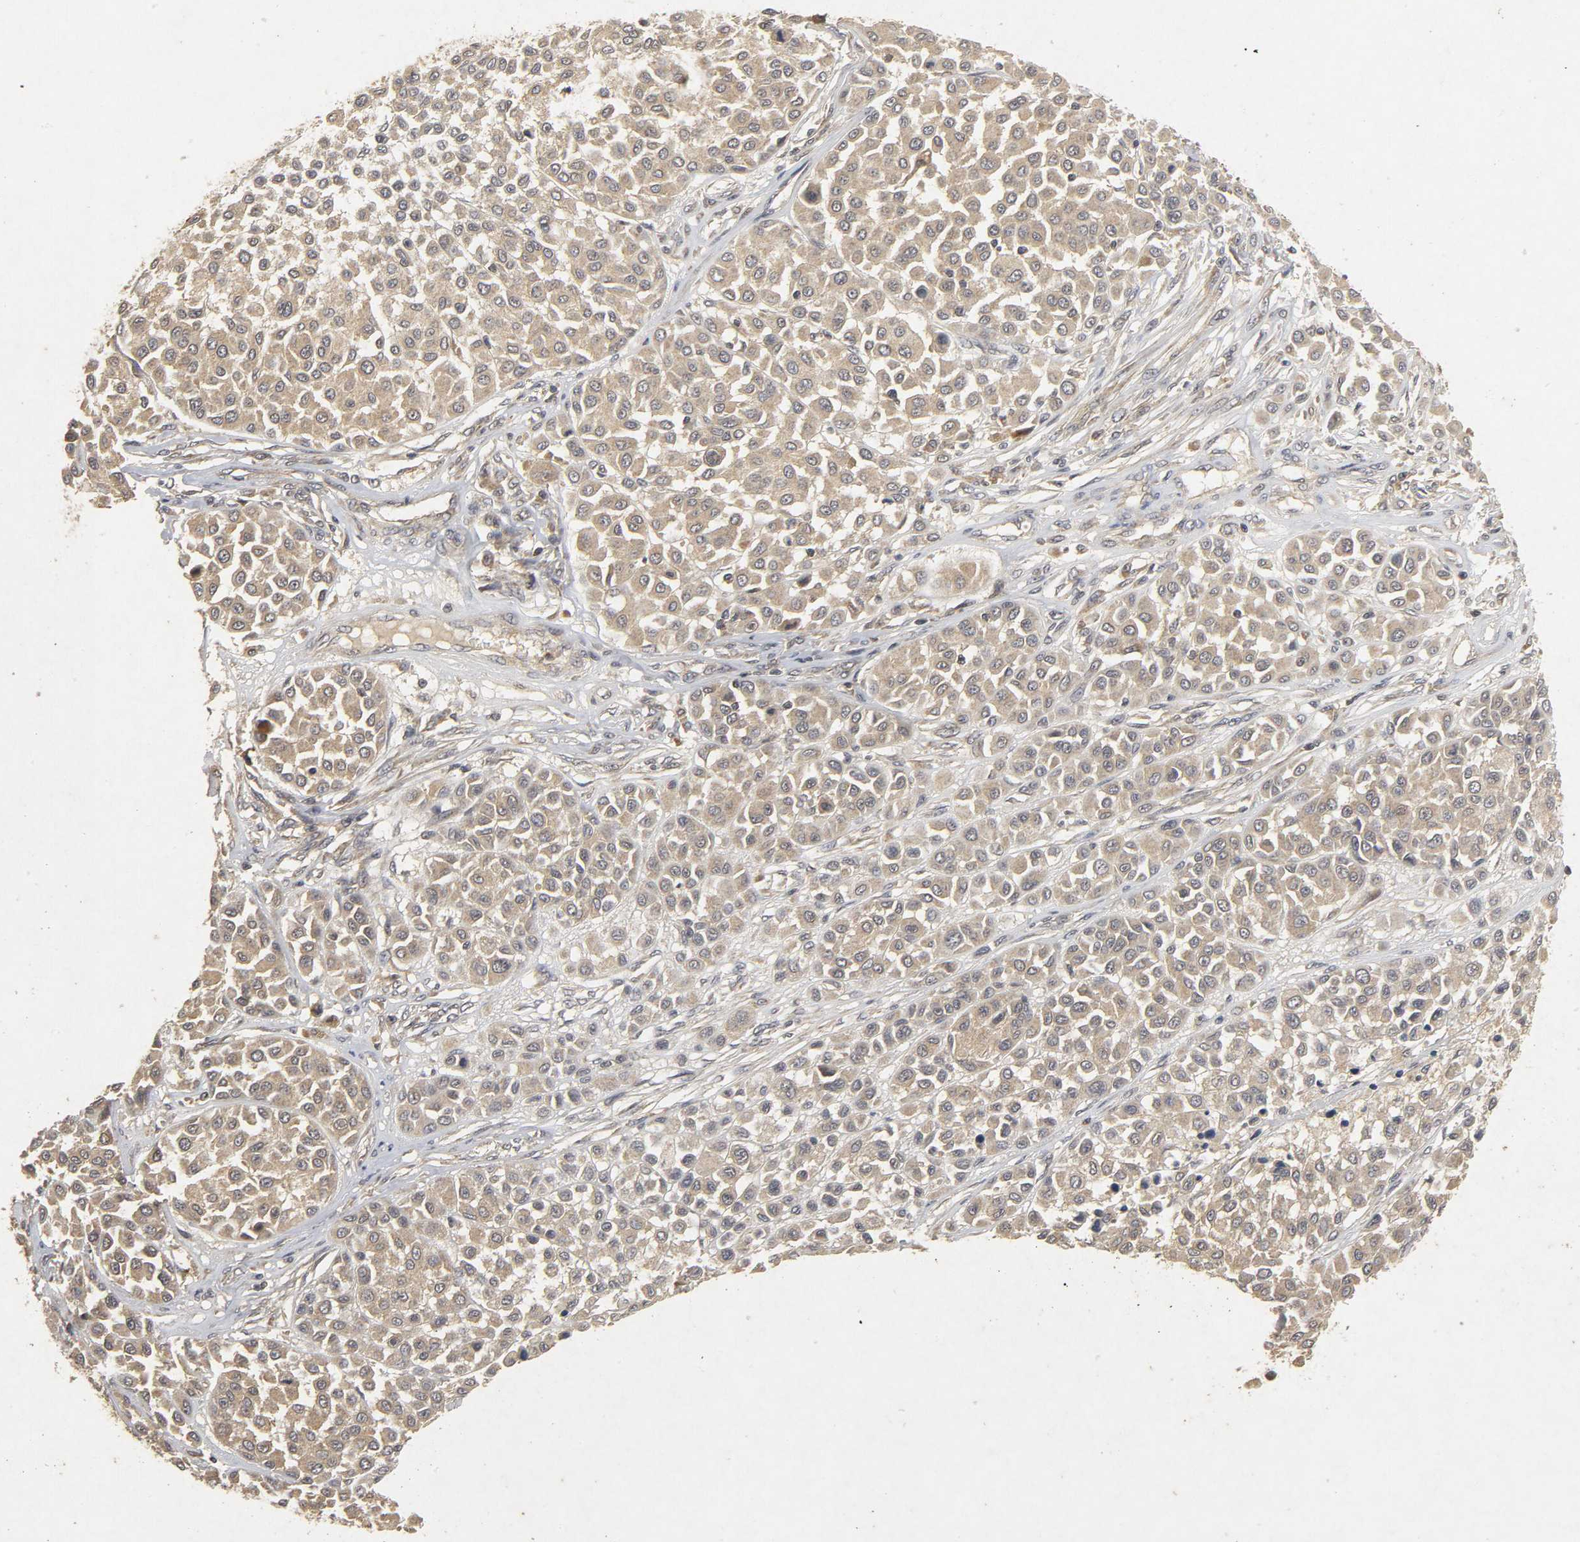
{"staining": {"intensity": "moderate", "quantity": ">75%", "location": "cytoplasmic/membranous"}, "tissue": "melanoma", "cell_type": "Tumor cells", "image_type": "cancer", "snomed": [{"axis": "morphology", "description": "Malignant melanoma, Metastatic site"}, {"axis": "topography", "description": "Soft tissue"}], "caption": "IHC (DAB (3,3'-diaminobenzidine)) staining of human melanoma demonstrates moderate cytoplasmic/membranous protein positivity in approximately >75% of tumor cells.", "gene": "TRAF6", "patient": {"sex": "male", "age": 41}}